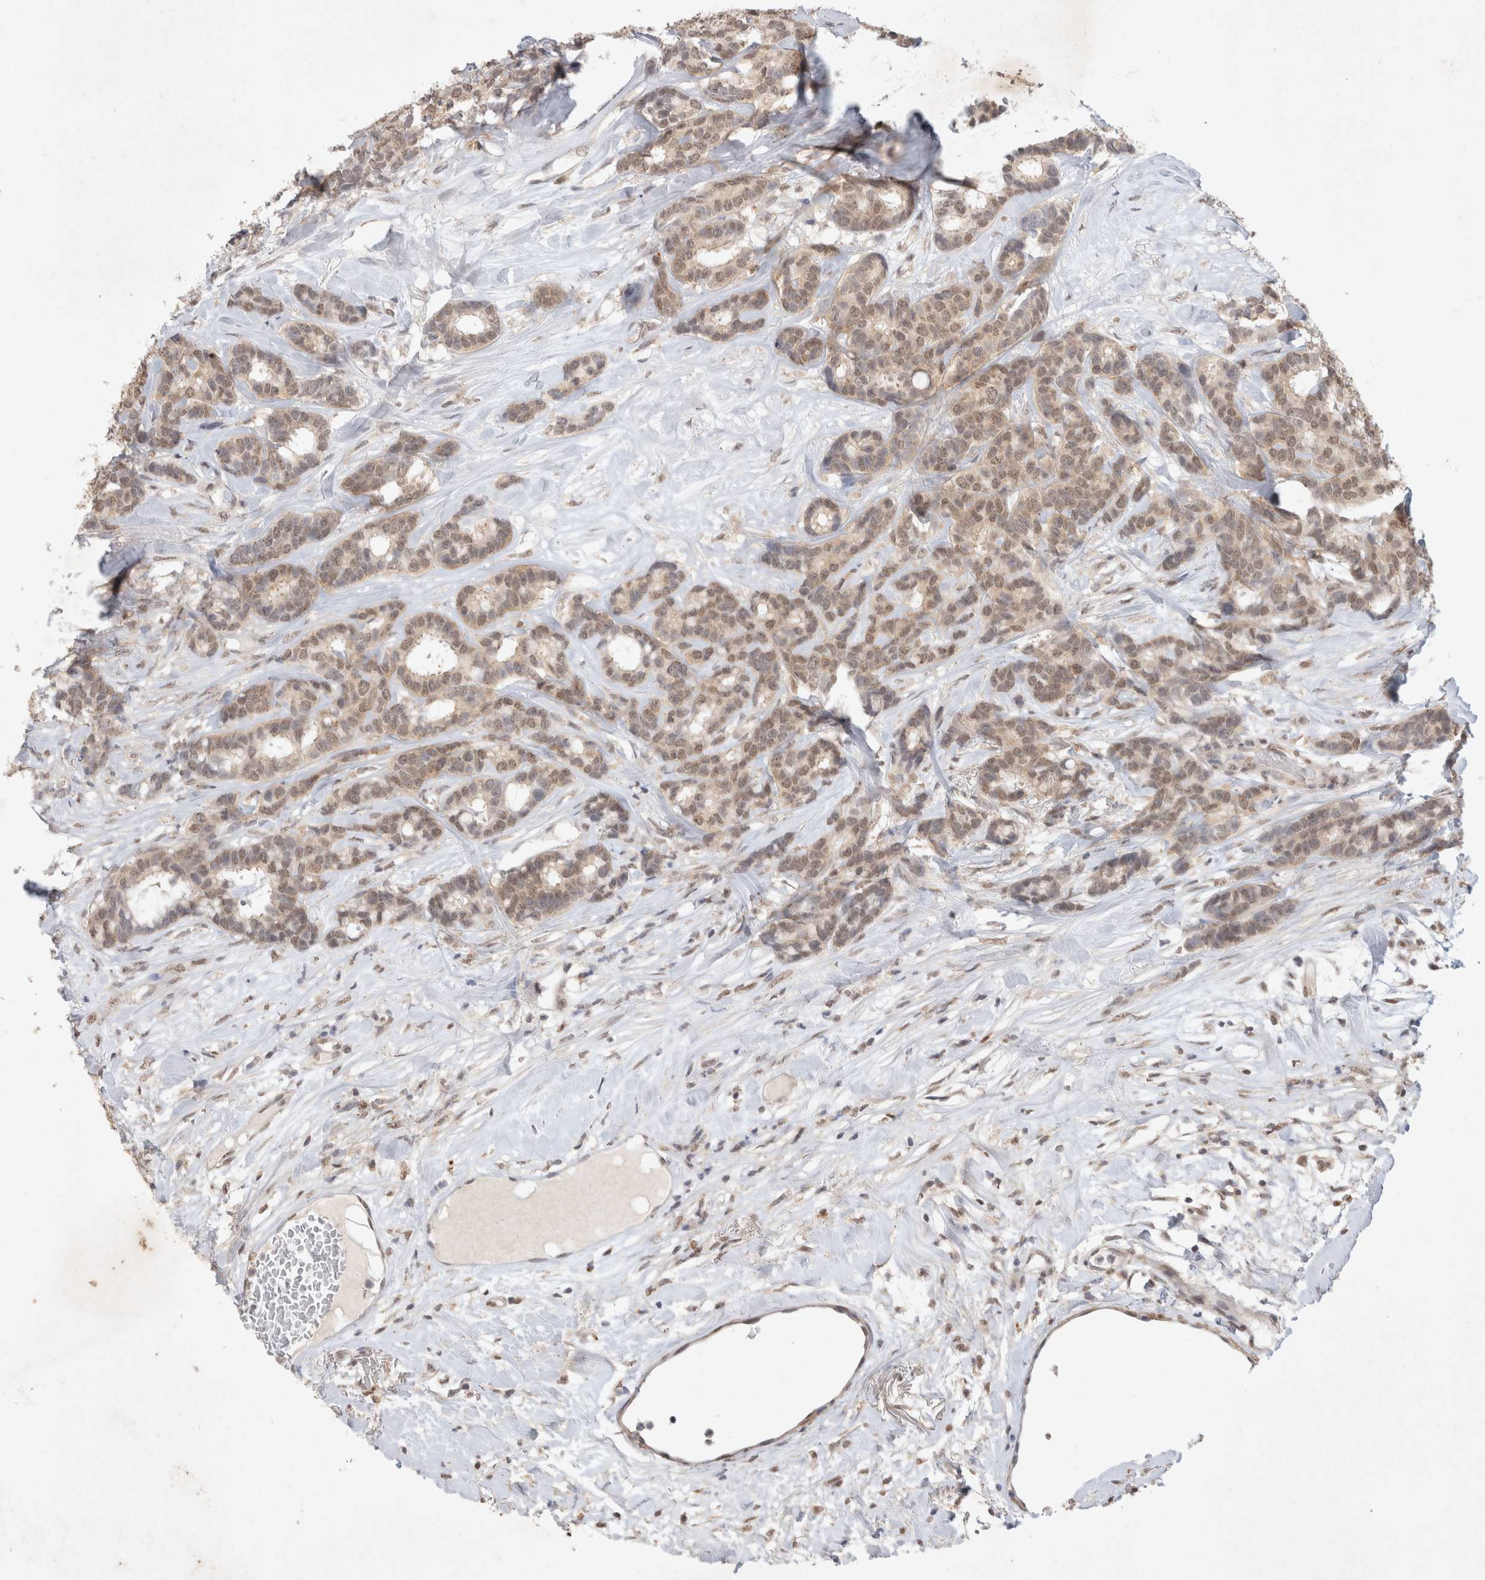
{"staining": {"intensity": "weak", "quantity": ">75%", "location": "cytoplasmic/membranous,nuclear"}, "tissue": "breast cancer", "cell_type": "Tumor cells", "image_type": "cancer", "snomed": [{"axis": "morphology", "description": "Duct carcinoma"}, {"axis": "topography", "description": "Breast"}], "caption": "High-power microscopy captured an IHC micrograph of breast intraductal carcinoma, revealing weak cytoplasmic/membranous and nuclear positivity in approximately >75% of tumor cells.", "gene": "FBXO42", "patient": {"sex": "female", "age": 87}}